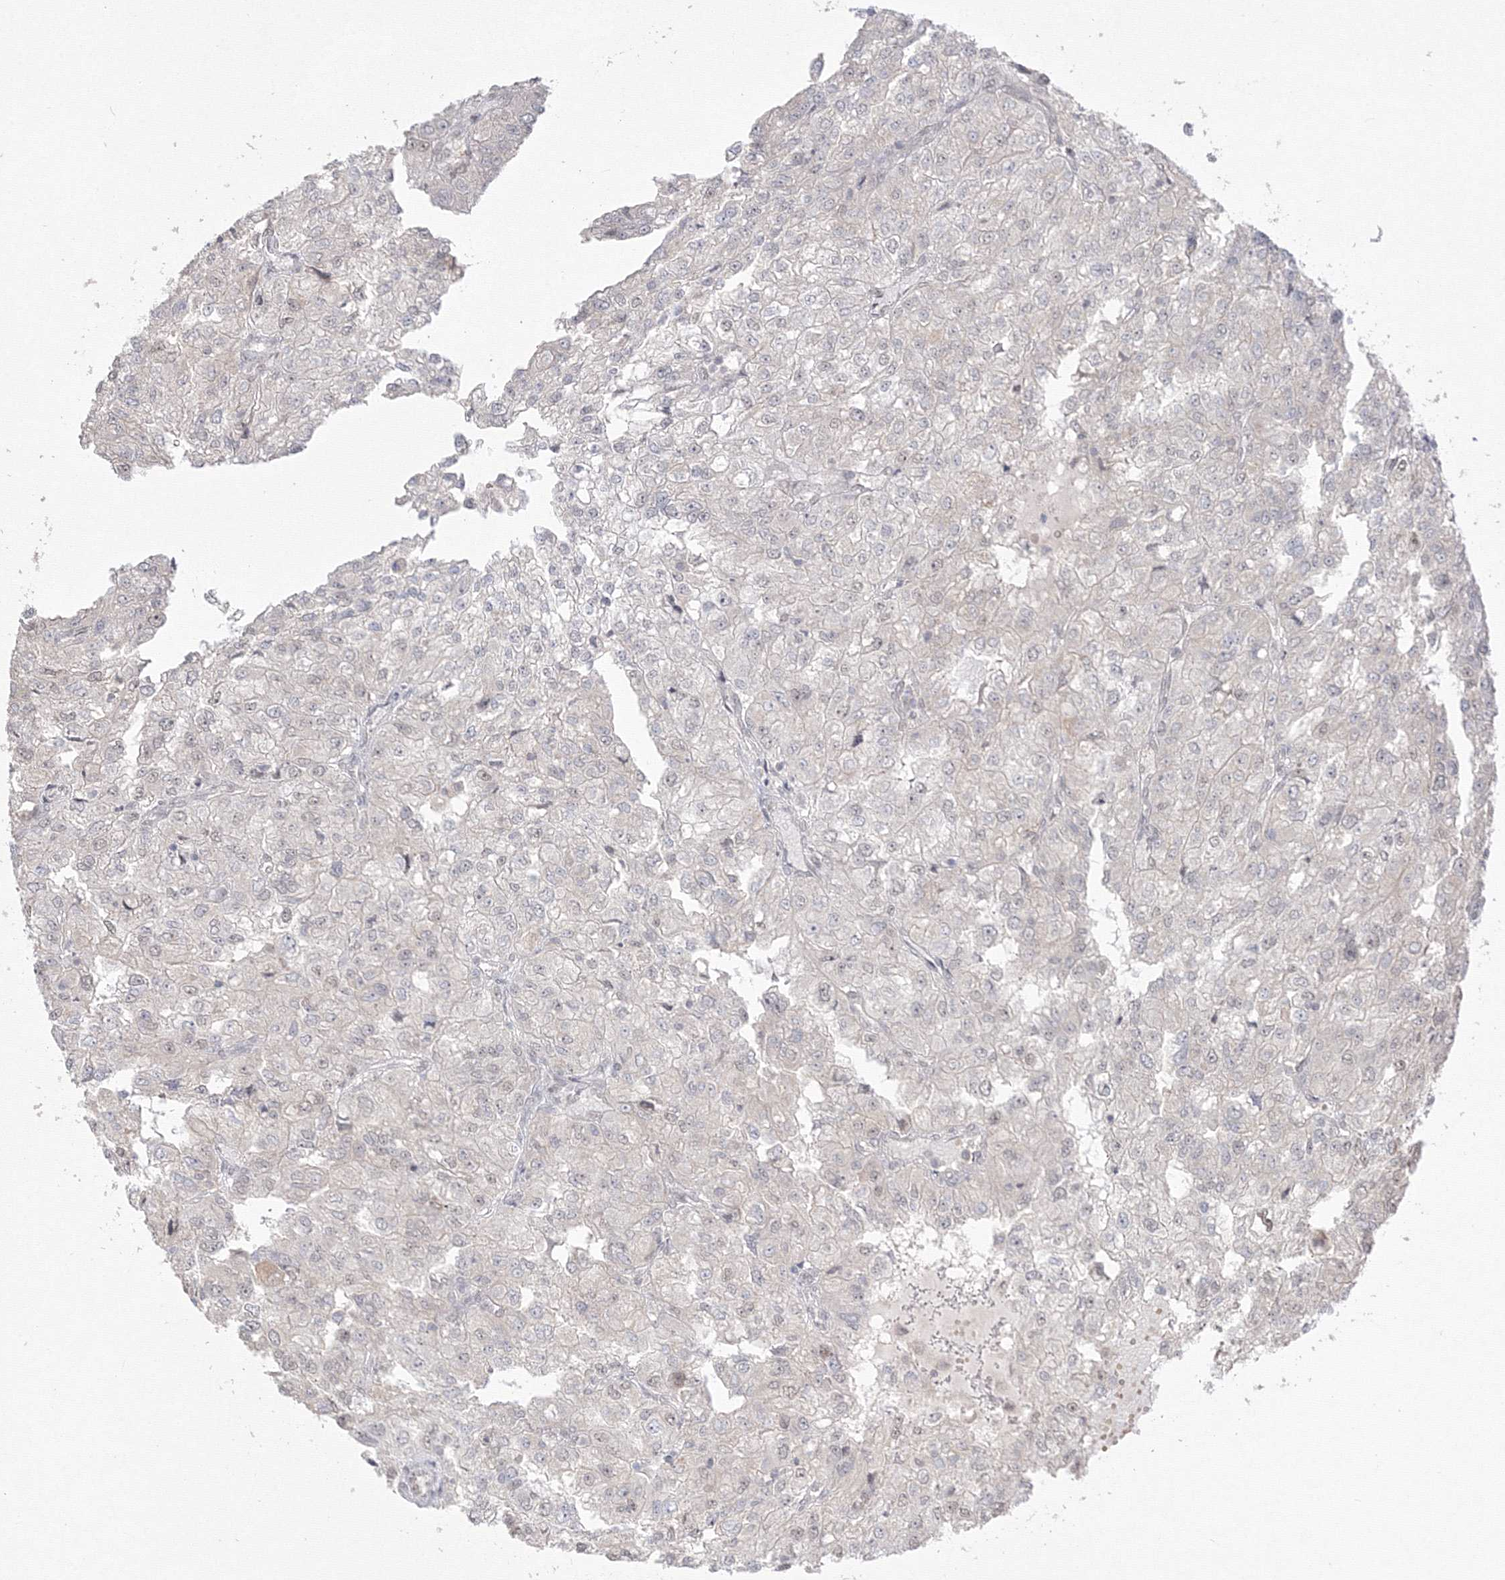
{"staining": {"intensity": "weak", "quantity": "<25%", "location": "nuclear"}, "tissue": "renal cancer", "cell_type": "Tumor cells", "image_type": "cancer", "snomed": [{"axis": "morphology", "description": "Adenocarcinoma, NOS"}, {"axis": "topography", "description": "Kidney"}], "caption": "This photomicrograph is of renal adenocarcinoma stained with immunohistochemistry (IHC) to label a protein in brown with the nuclei are counter-stained blue. There is no positivity in tumor cells. The staining is performed using DAB brown chromogen with nuclei counter-stained in using hematoxylin.", "gene": "COPS4", "patient": {"sex": "female", "age": 54}}